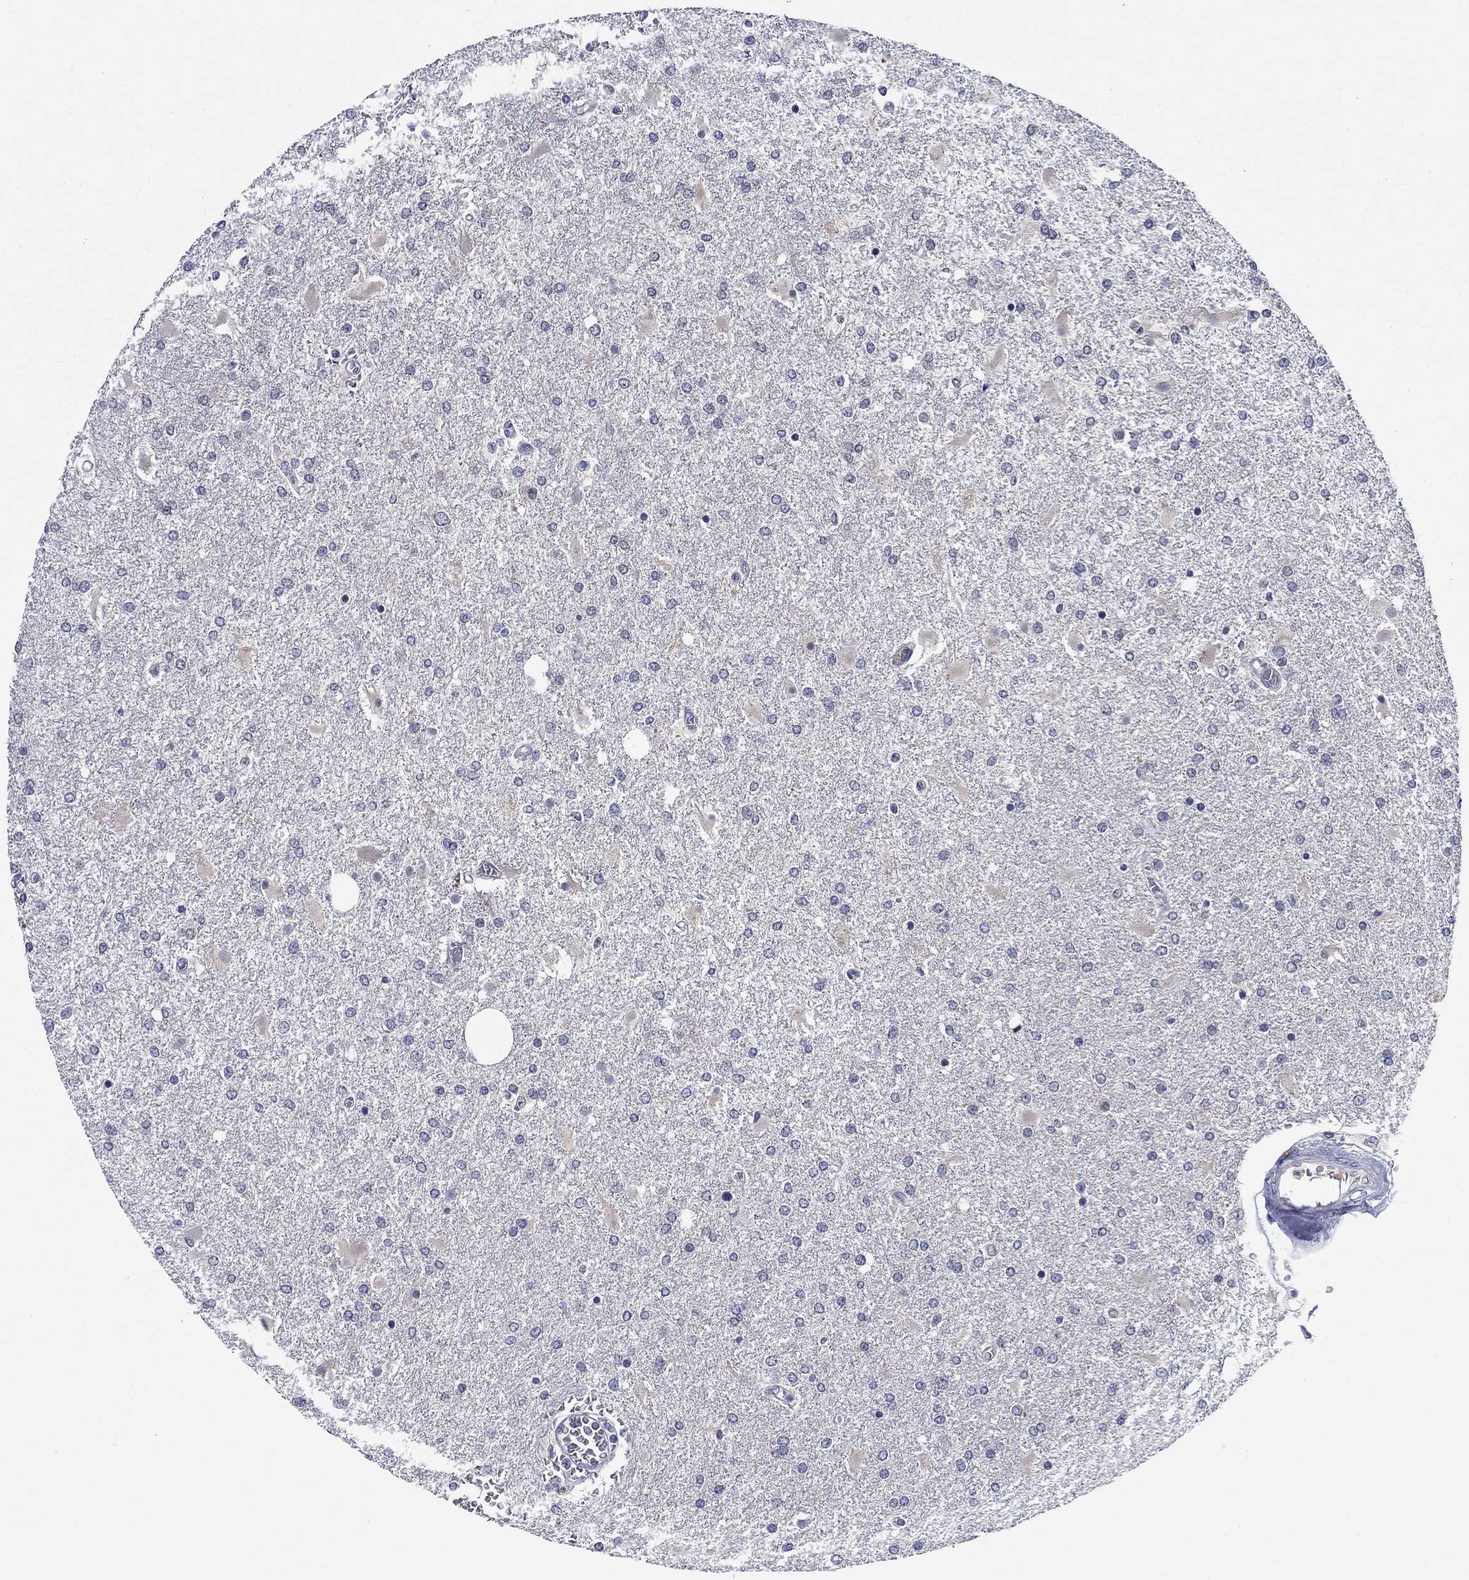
{"staining": {"intensity": "negative", "quantity": "none", "location": "none"}, "tissue": "glioma", "cell_type": "Tumor cells", "image_type": "cancer", "snomed": [{"axis": "morphology", "description": "Glioma, malignant, High grade"}, {"axis": "topography", "description": "Cerebral cortex"}], "caption": "Human glioma stained for a protein using immunohistochemistry demonstrates no staining in tumor cells.", "gene": "DDTL", "patient": {"sex": "male", "age": 79}}